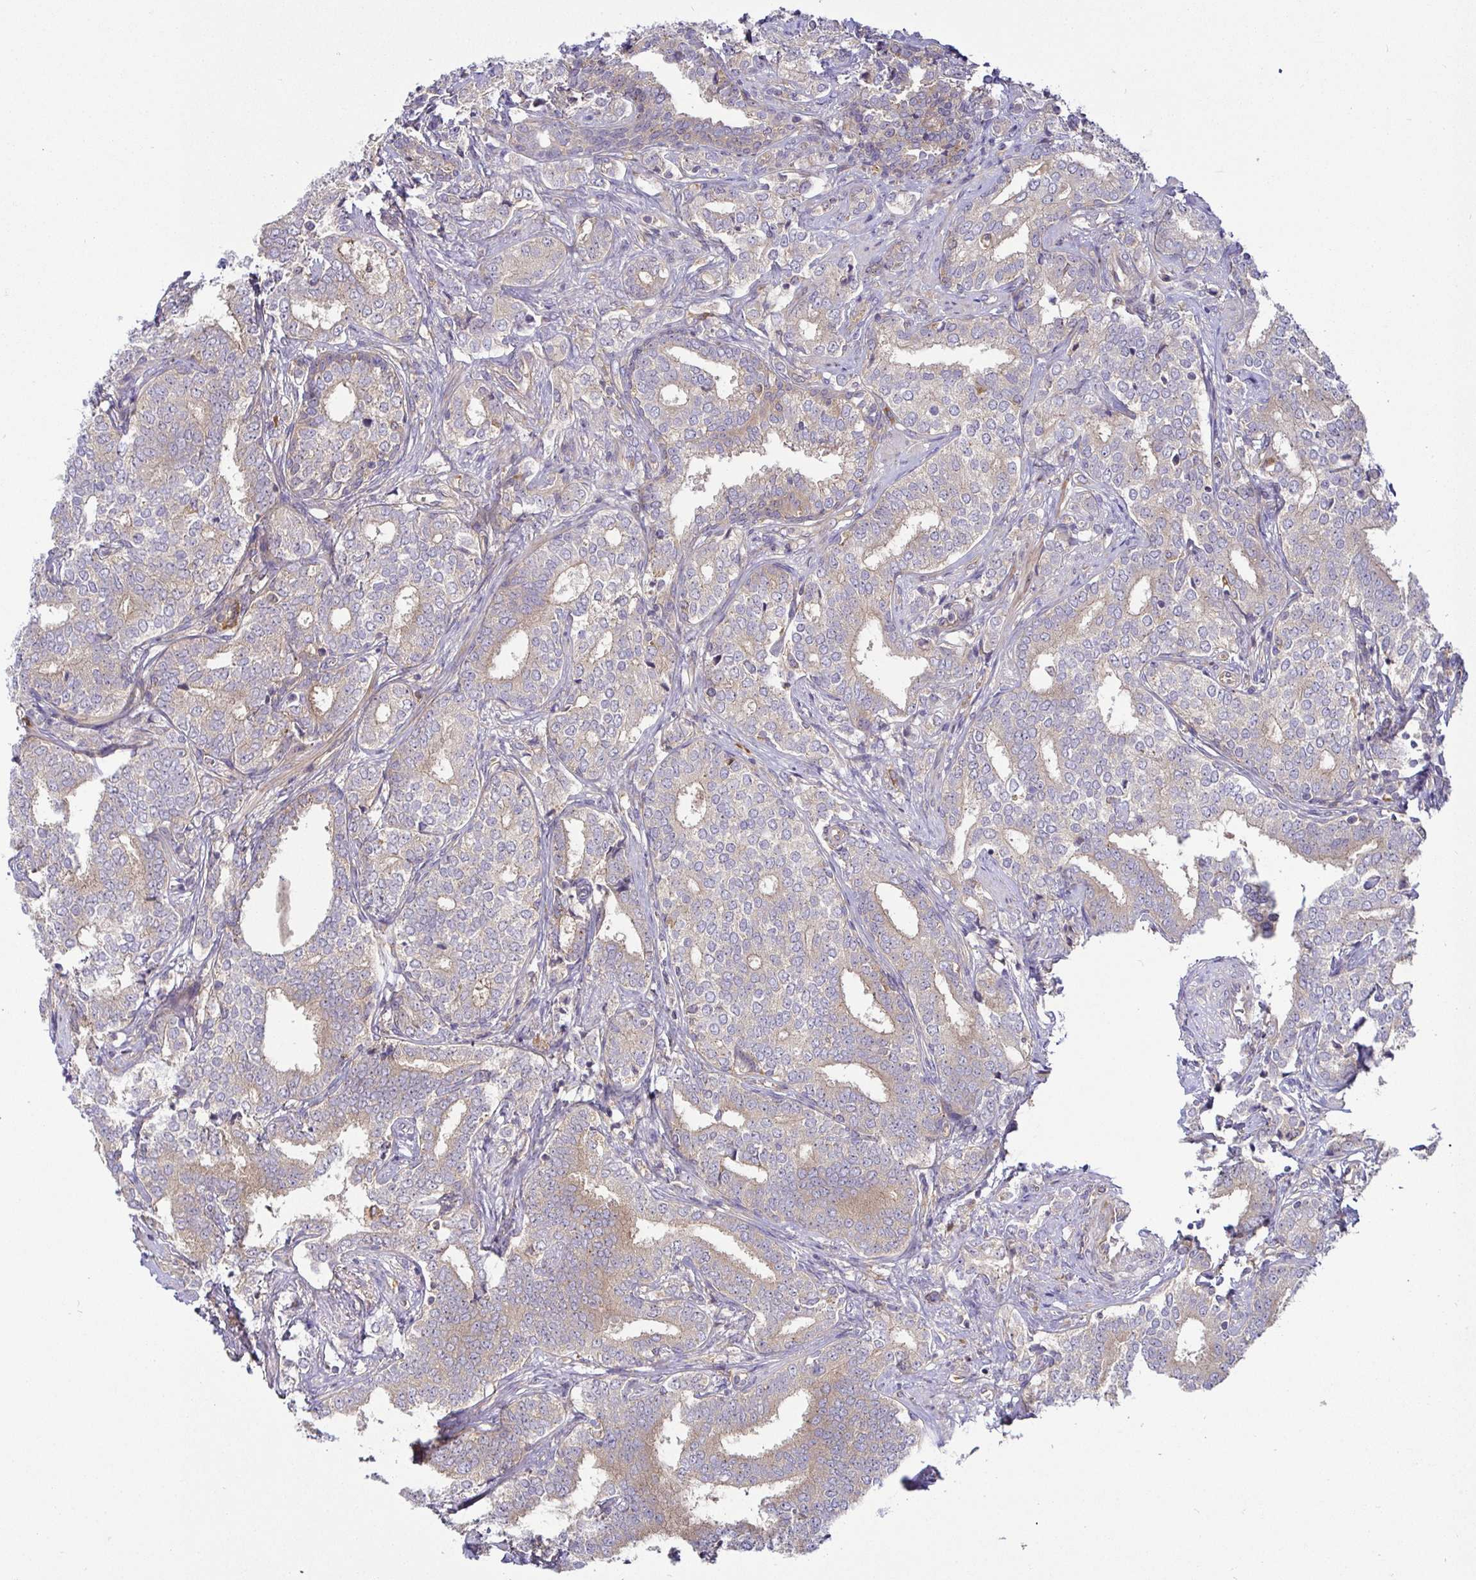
{"staining": {"intensity": "weak", "quantity": "25%-75%", "location": "cytoplasmic/membranous"}, "tissue": "prostate cancer", "cell_type": "Tumor cells", "image_type": "cancer", "snomed": [{"axis": "morphology", "description": "Adenocarcinoma, High grade"}, {"axis": "topography", "description": "Prostate"}], "caption": "Human prostate adenocarcinoma (high-grade) stained with a brown dye displays weak cytoplasmic/membranous positive positivity in approximately 25%-75% of tumor cells.", "gene": "SNX8", "patient": {"sex": "male", "age": 72}}